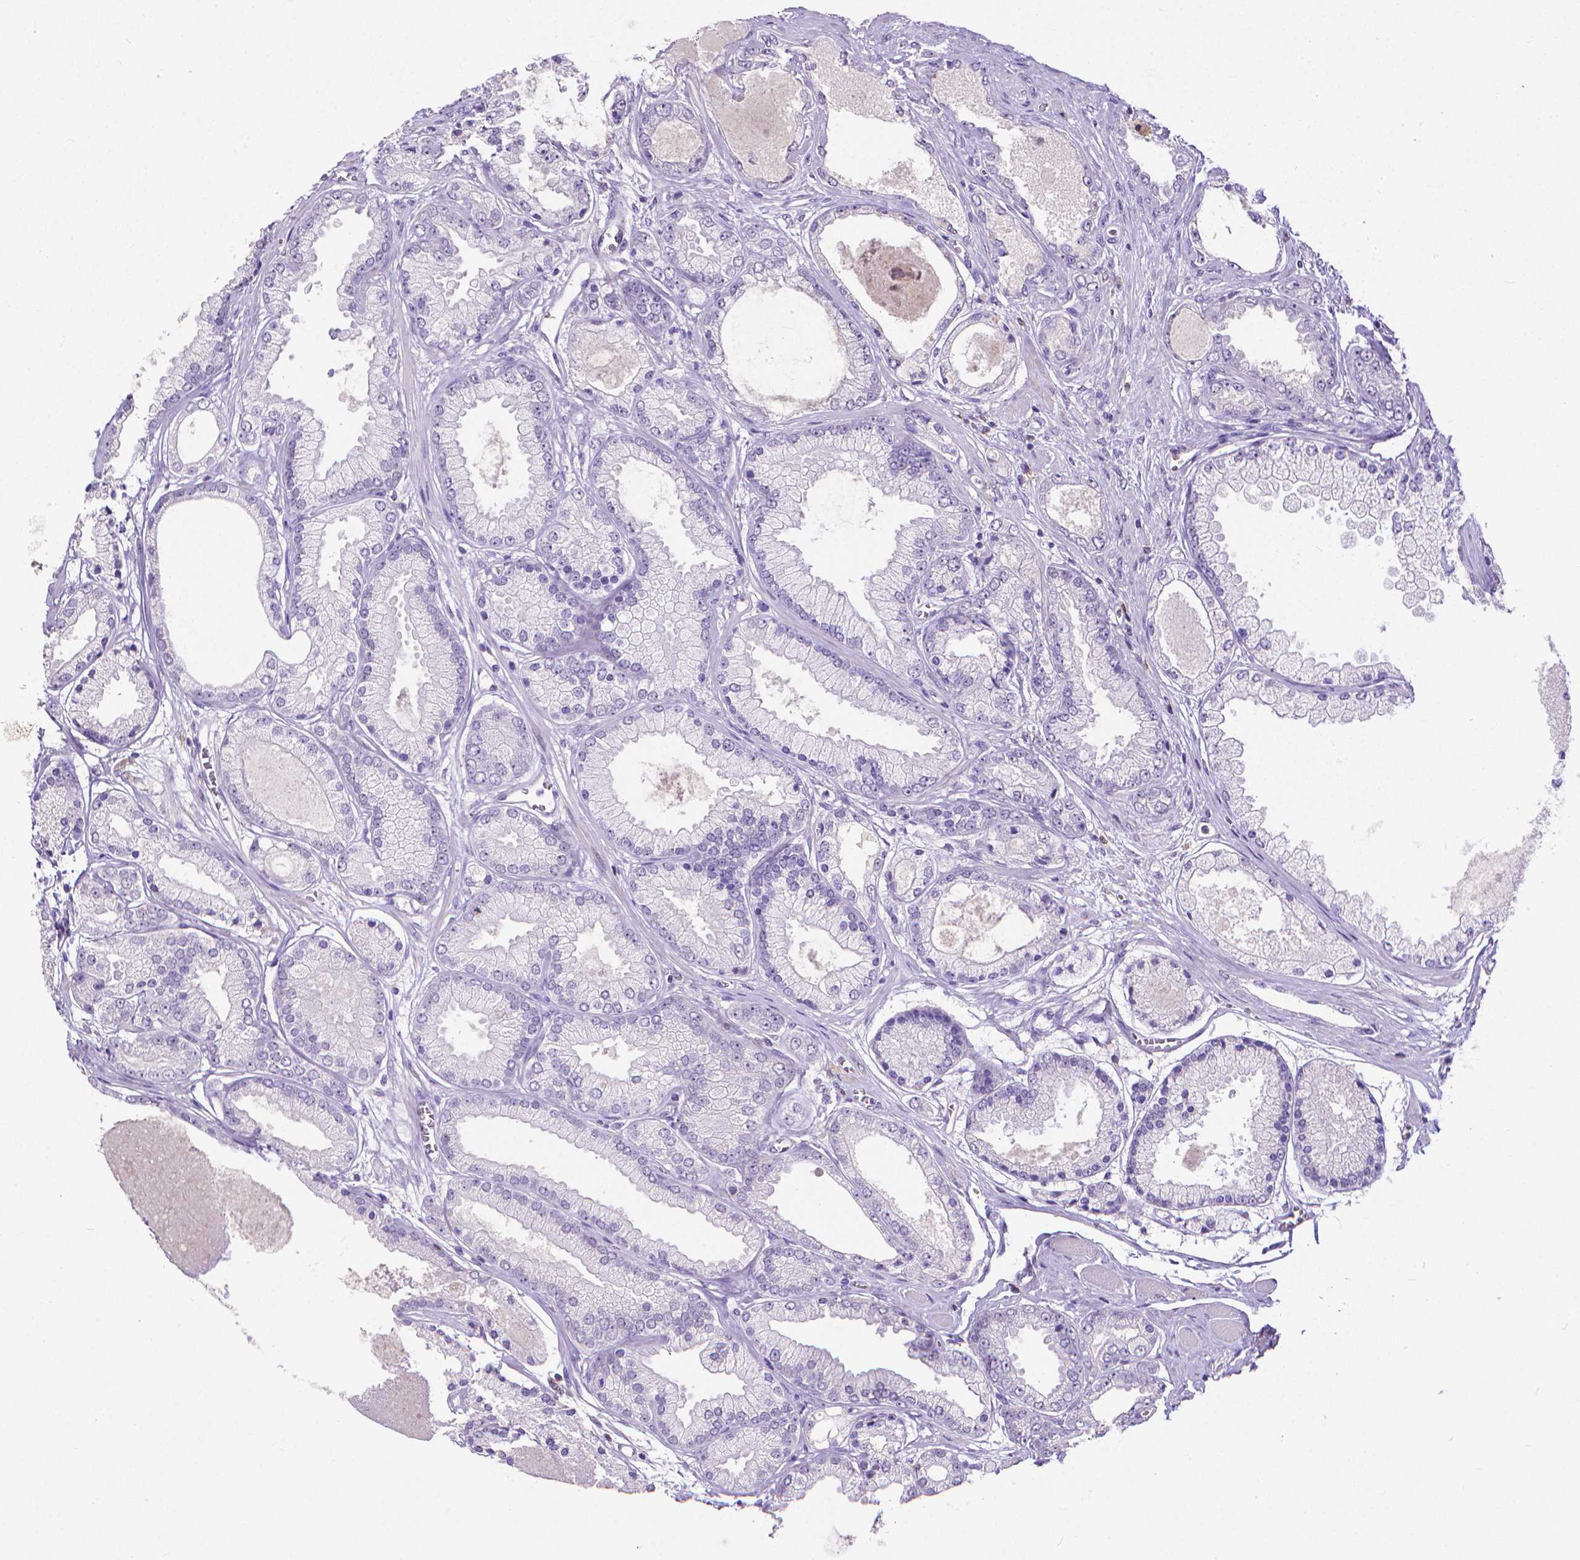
{"staining": {"intensity": "negative", "quantity": "none", "location": "none"}, "tissue": "prostate cancer", "cell_type": "Tumor cells", "image_type": "cancer", "snomed": [{"axis": "morphology", "description": "Adenocarcinoma, High grade"}, {"axis": "topography", "description": "Prostate"}], "caption": "Immunohistochemical staining of prostate high-grade adenocarcinoma demonstrates no significant positivity in tumor cells.", "gene": "CD4", "patient": {"sex": "male", "age": 67}}